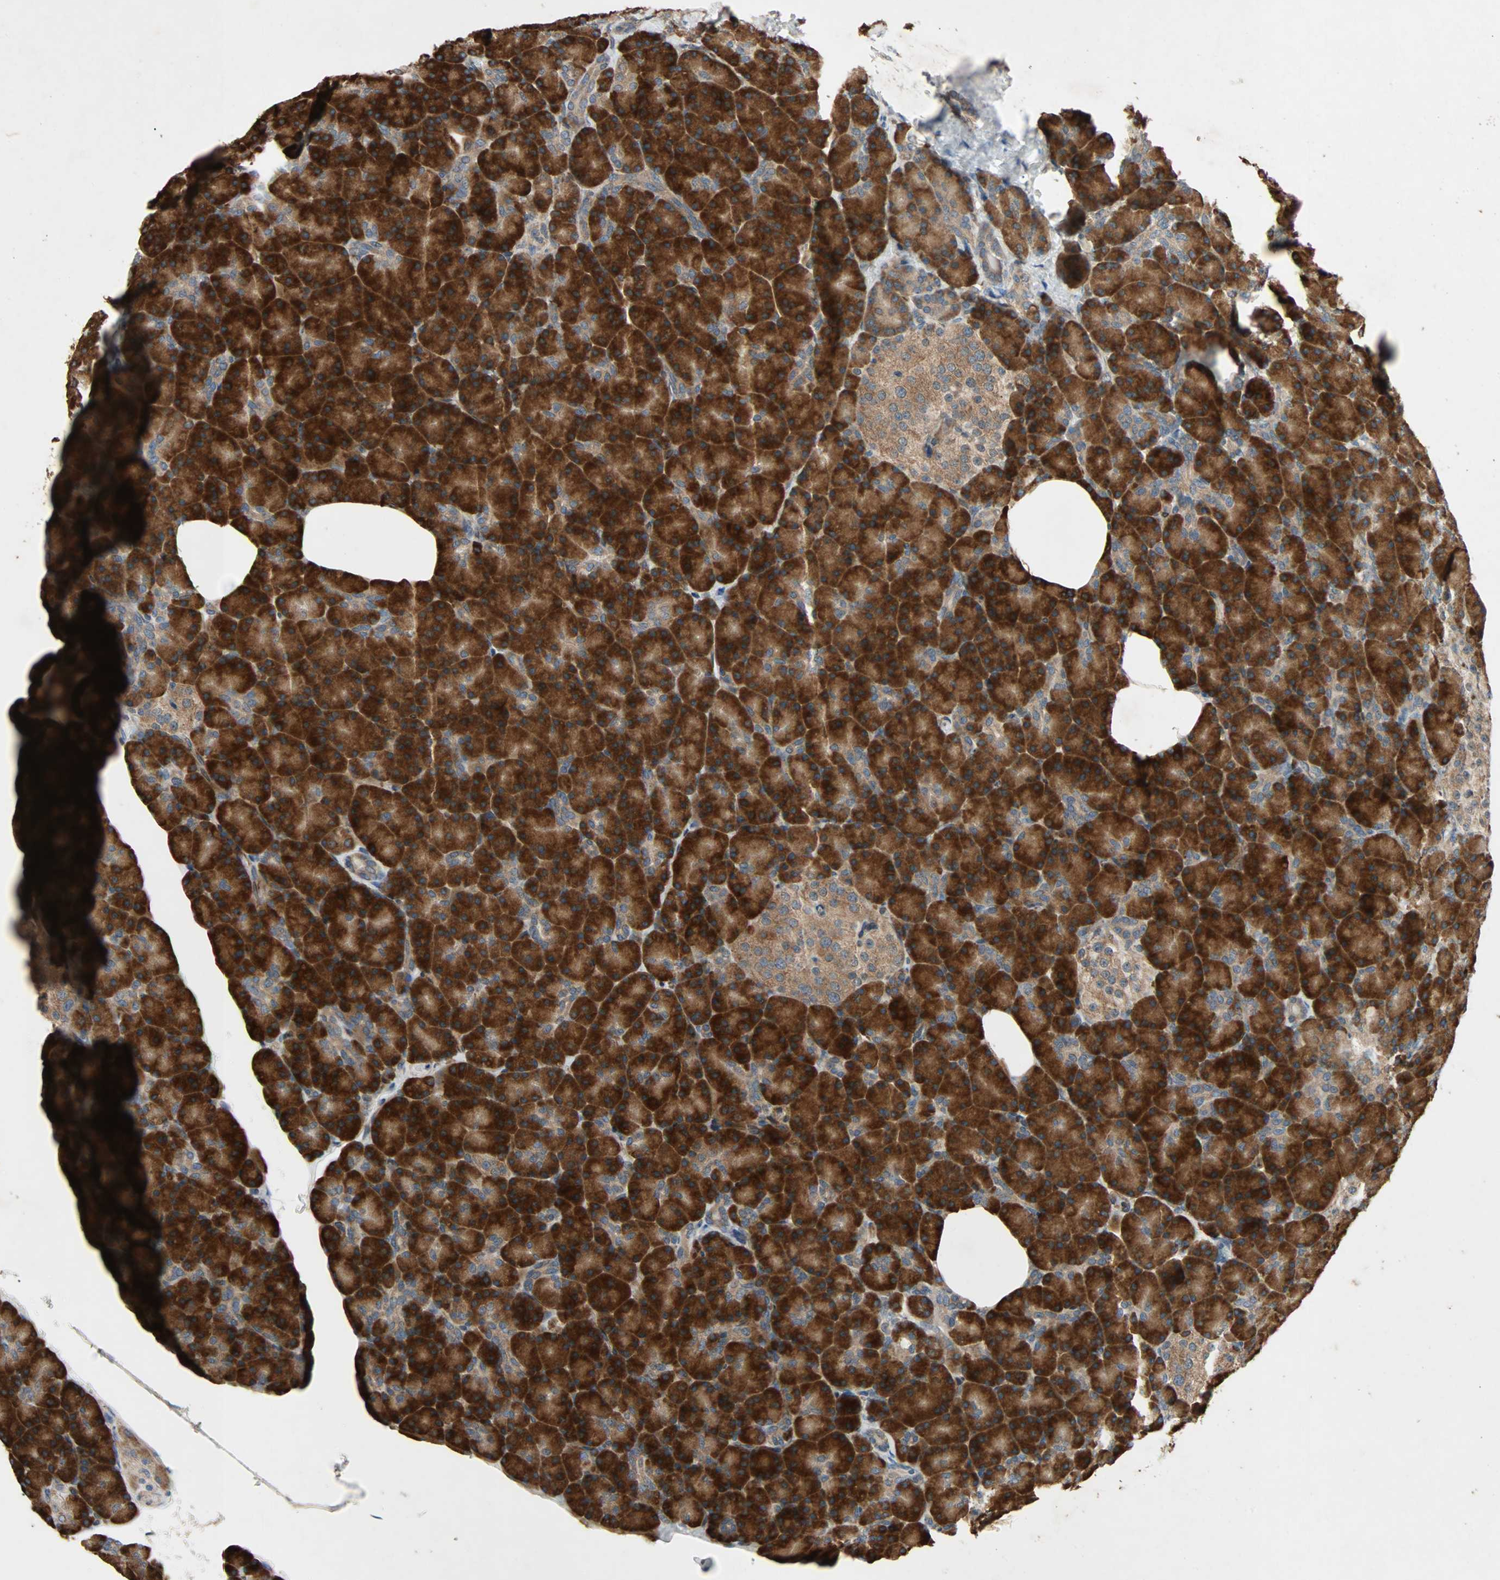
{"staining": {"intensity": "strong", "quantity": ">75%", "location": "cytoplasmic/membranous"}, "tissue": "pancreas", "cell_type": "Exocrine glandular cells", "image_type": "normal", "snomed": [{"axis": "morphology", "description": "Normal tissue, NOS"}, {"axis": "topography", "description": "Pancreas"}], "caption": "IHC of unremarkable human pancreas shows high levels of strong cytoplasmic/membranous expression in about >75% of exocrine glandular cells.", "gene": "XYLT1", "patient": {"sex": "female", "age": 43}}